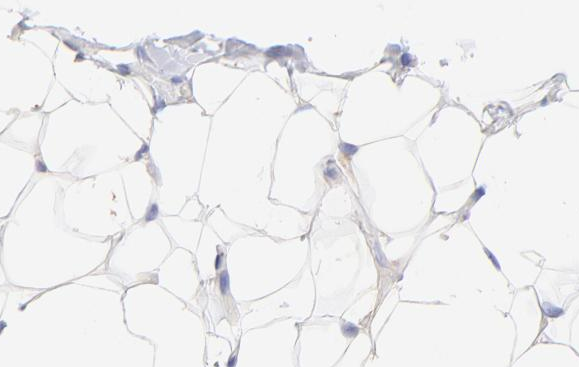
{"staining": {"intensity": "weak", "quantity": "<25%", "location": "cytoplasmic/membranous"}, "tissue": "adipose tissue", "cell_type": "Adipocytes", "image_type": "normal", "snomed": [{"axis": "morphology", "description": "Normal tissue, NOS"}, {"axis": "topography", "description": "Soft tissue"}], "caption": "This is an immunohistochemistry (IHC) image of benign adipose tissue. There is no staining in adipocytes.", "gene": "BGN", "patient": {"sex": "male", "age": 26}}